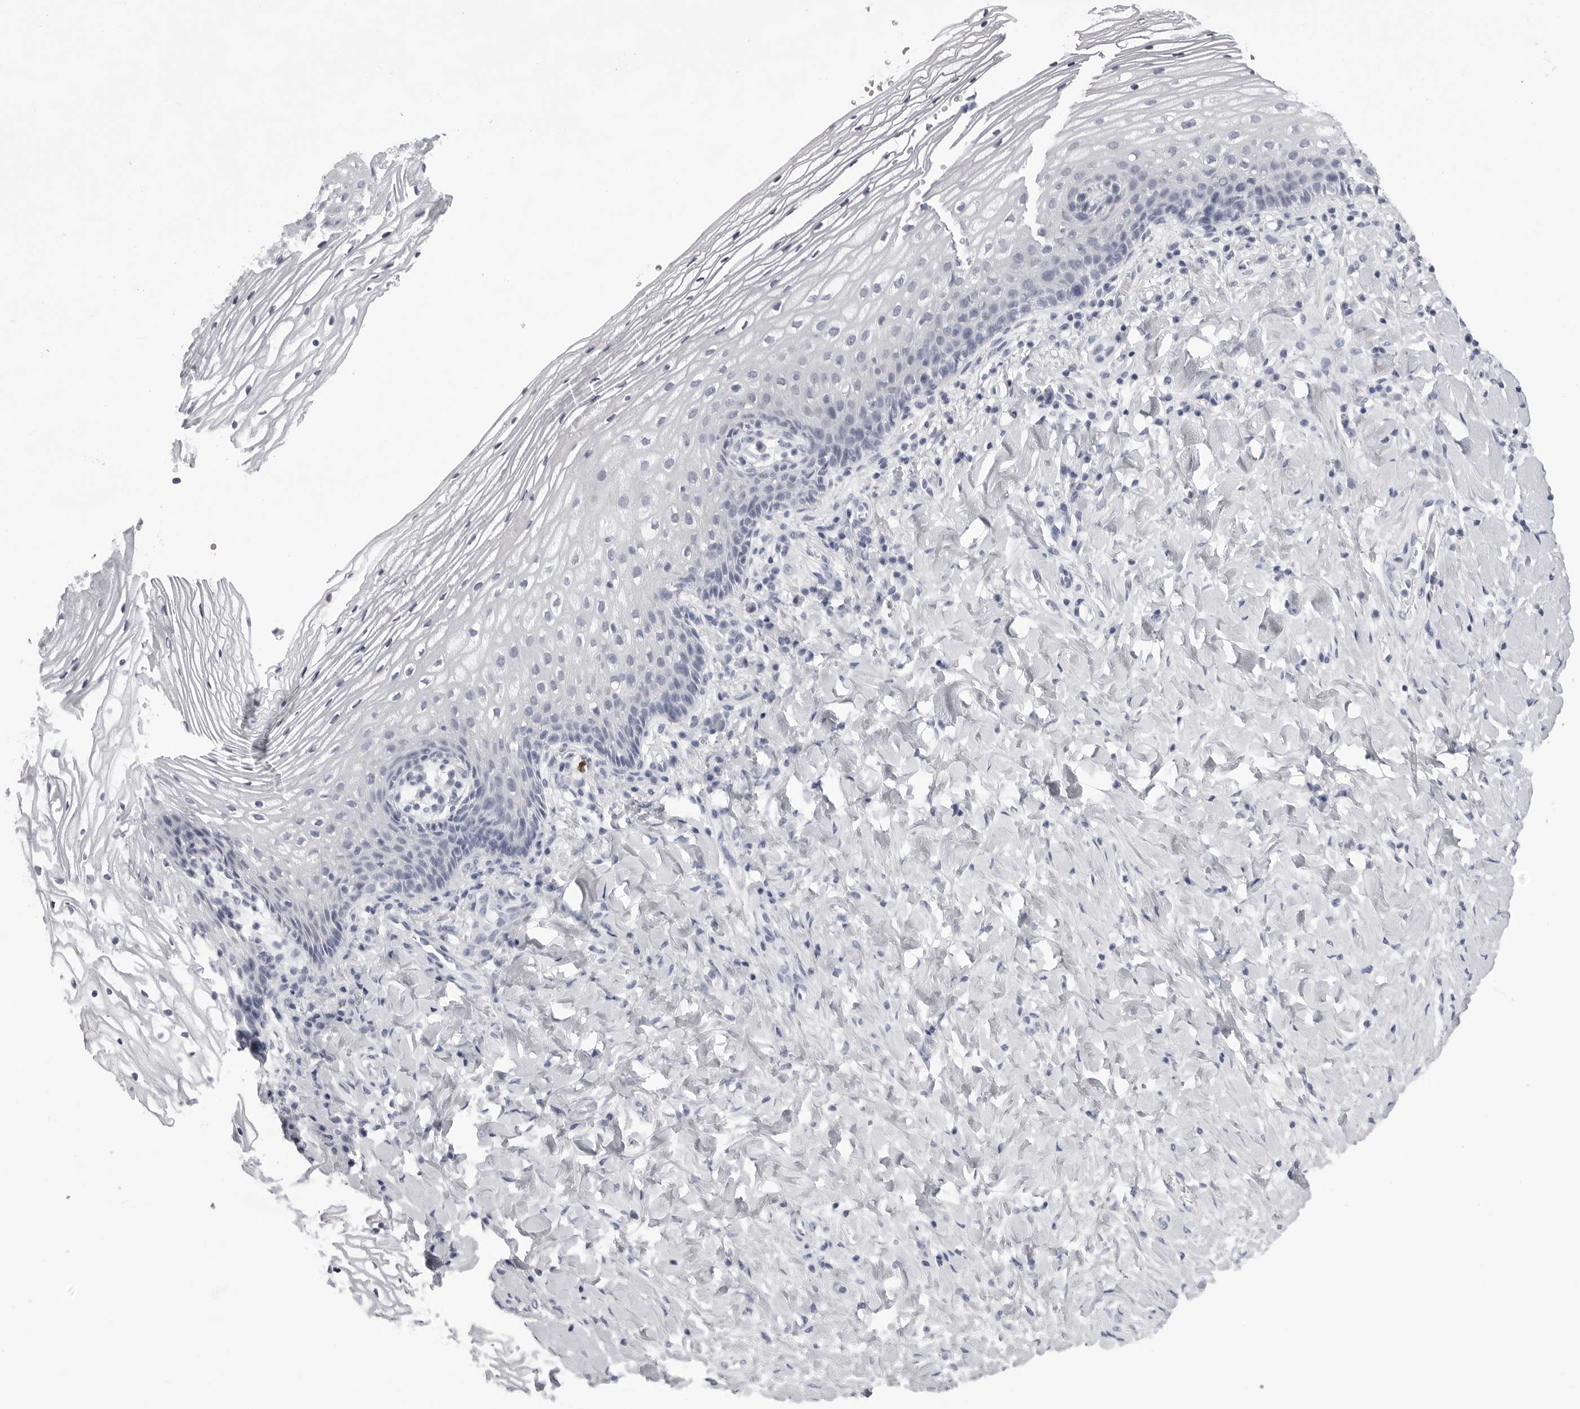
{"staining": {"intensity": "negative", "quantity": "none", "location": "none"}, "tissue": "vagina", "cell_type": "Squamous epithelial cells", "image_type": "normal", "snomed": [{"axis": "morphology", "description": "Normal tissue, NOS"}, {"axis": "topography", "description": "Vagina"}], "caption": "This is an immunohistochemistry micrograph of benign human vagina. There is no positivity in squamous epithelial cells.", "gene": "BPIFA1", "patient": {"sex": "female", "age": 60}}